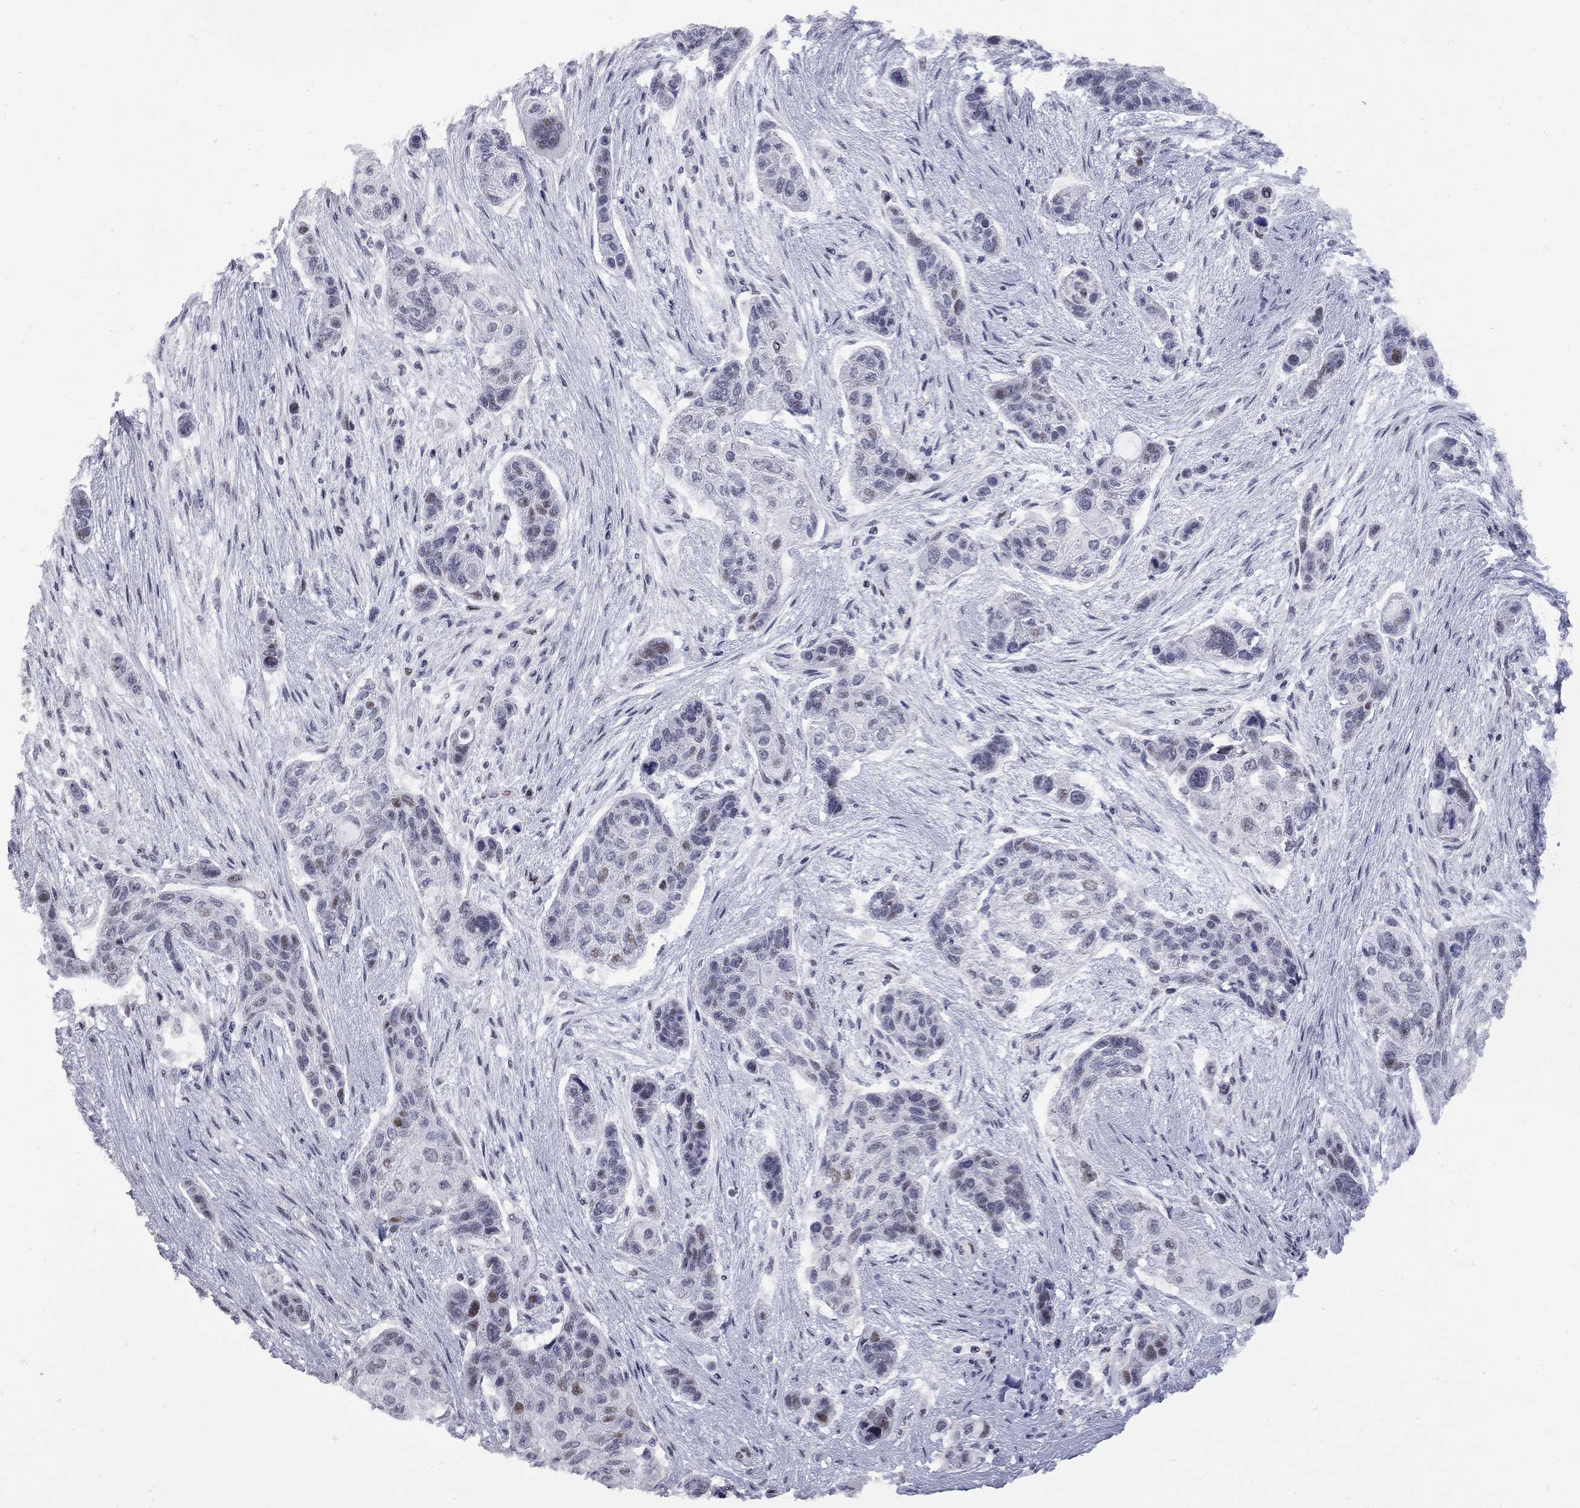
{"staining": {"intensity": "weak", "quantity": "<25%", "location": "nuclear"}, "tissue": "lung cancer", "cell_type": "Tumor cells", "image_type": "cancer", "snomed": [{"axis": "morphology", "description": "Squamous cell carcinoma, NOS"}, {"axis": "topography", "description": "Lung"}], "caption": "This is an immunohistochemistry micrograph of human lung cancer (squamous cell carcinoma). There is no positivity in tumor cells.", "gene": "ZNF154", "patient": {"sex": "male", "age": 69}}